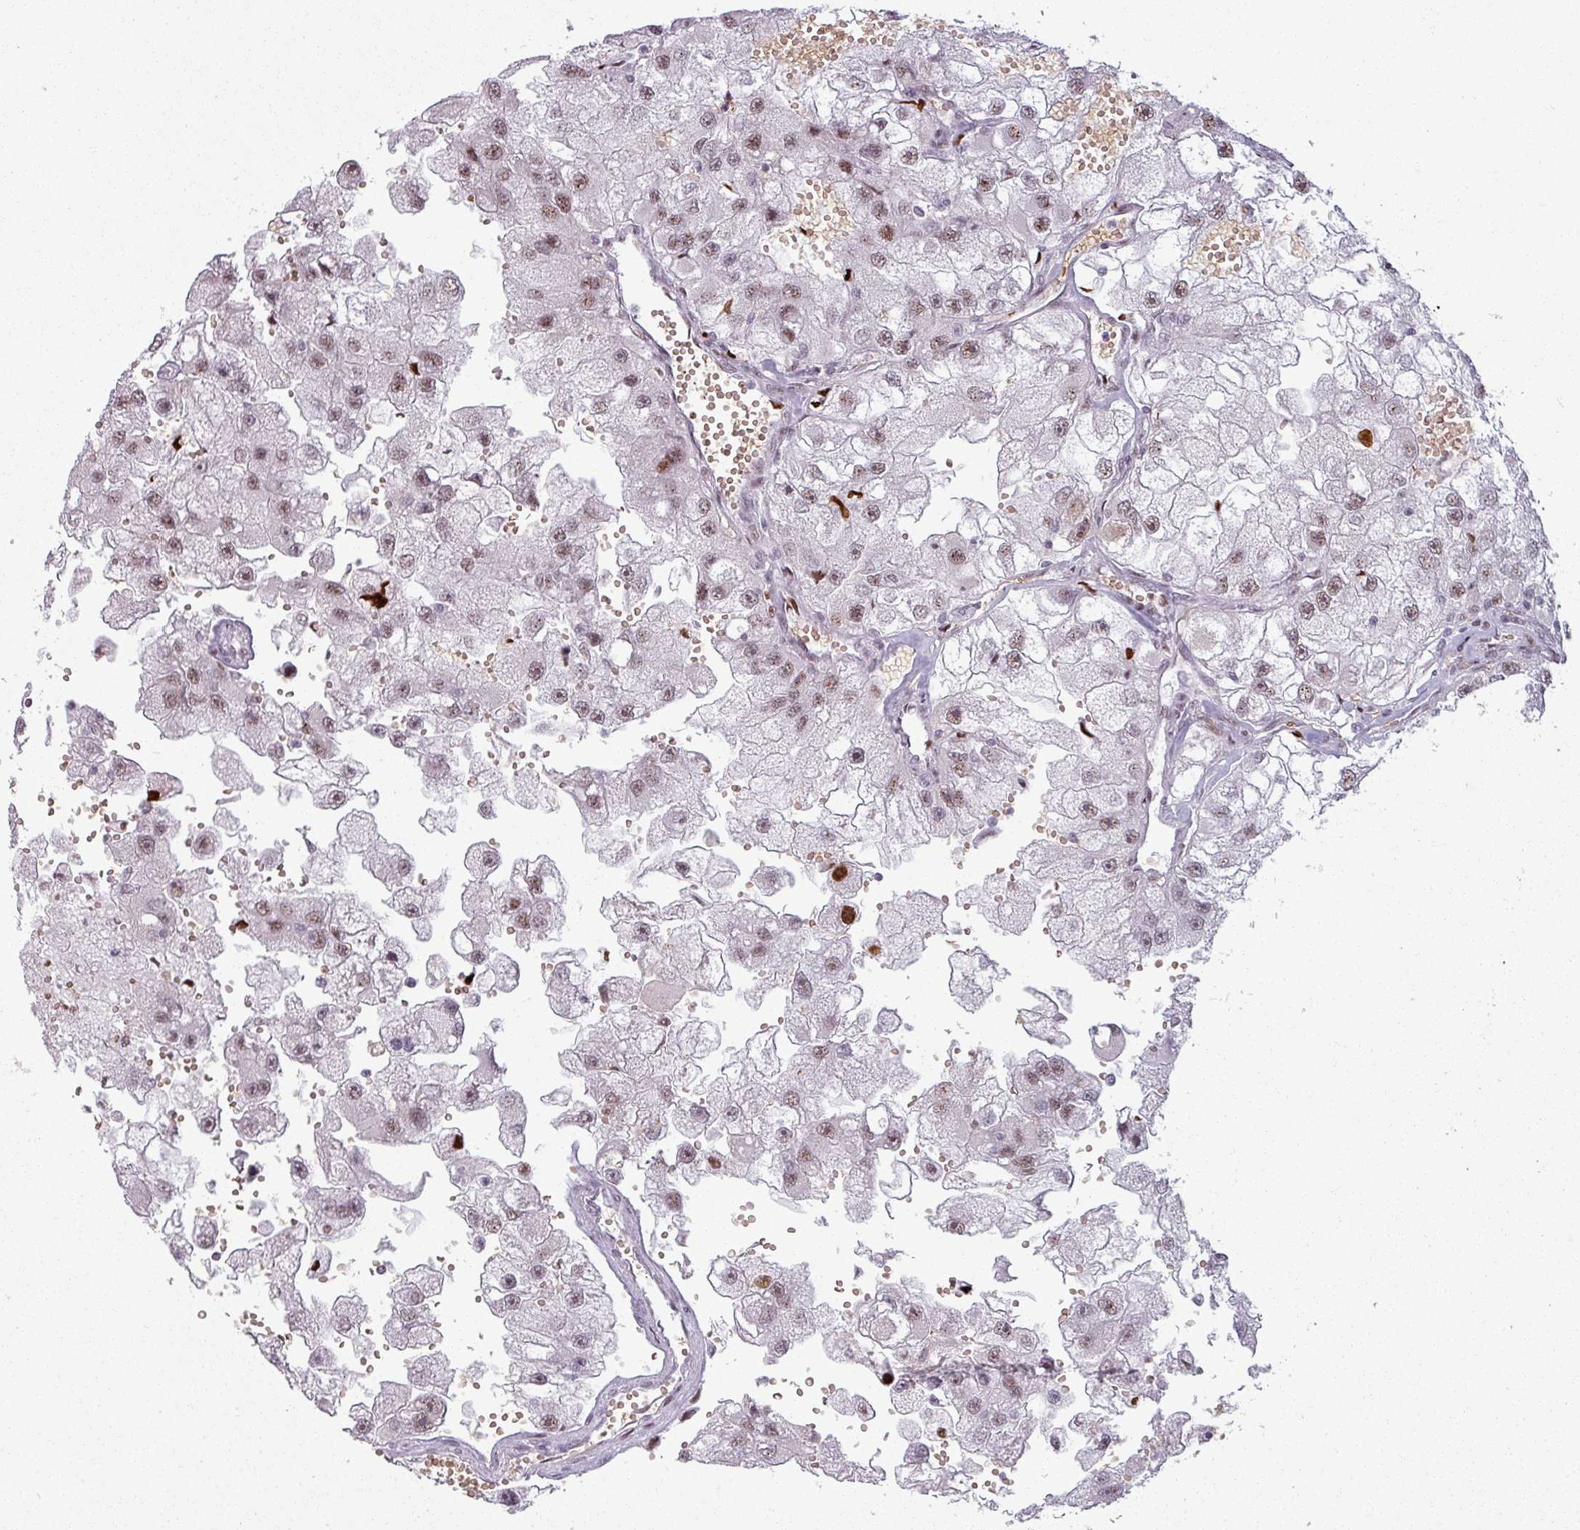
{"staining": {"intensity": "moderate", "quantity": ">75%", "location": "nuclear"}, "tissue": "renal cancer", "cell_type": "Tumor cells", "image_type": "cancer", "snomed": [{"axis": "morphology", "description": "Adenocarcinoma, NOS"}, {"axis": "topography", "description": "Kidney"}], "caption": "Protein staining by immunohistochemistry shows moderate nuclear expression in approximately >75% of tumor cells in renal adenocarcinoma.", "gene": "NCOR1", "patient": {"sex": "male", "age": 63}}